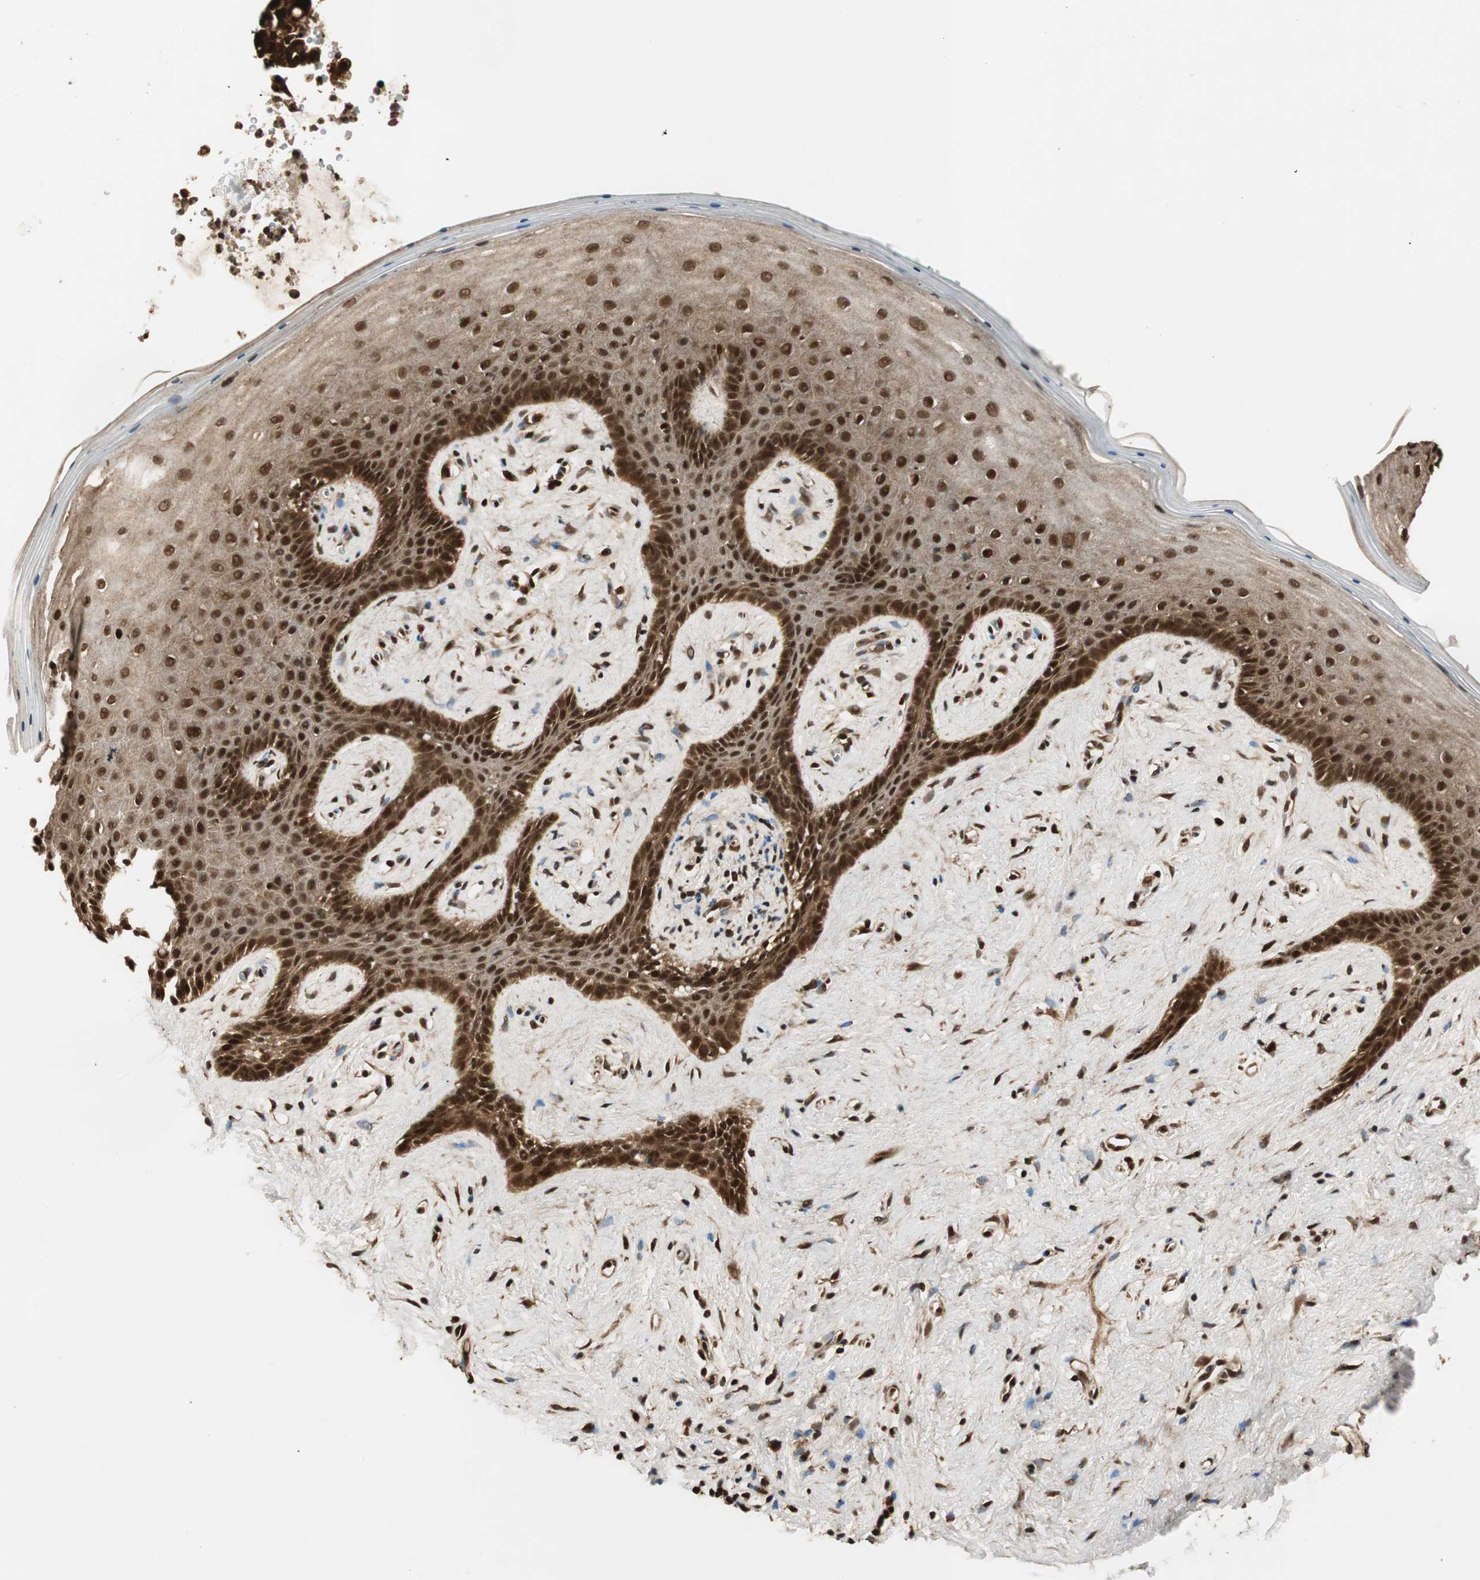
{"staining": {"intensity": "strong", "quantity": ">75%", "location": "cytoplasmic/membranous,nuclear"}, "tissue": "vagina", "cell_type": "Squamous epithelial cells", "image_type": "normal", "snomed": [{"axis": "morphology", "description": "Normal tissue, NOS"}, {"axis": "topography", "description": "Vagina"}], "caption": "Protein expression analysis of unremarkable vagina demonstrates strong cytoplasmic/membranous,nuclear expression in about >75% of squamous epithelial cells.", "gene": "RPA3", "patient": {"sex": "female", "age": 44}}